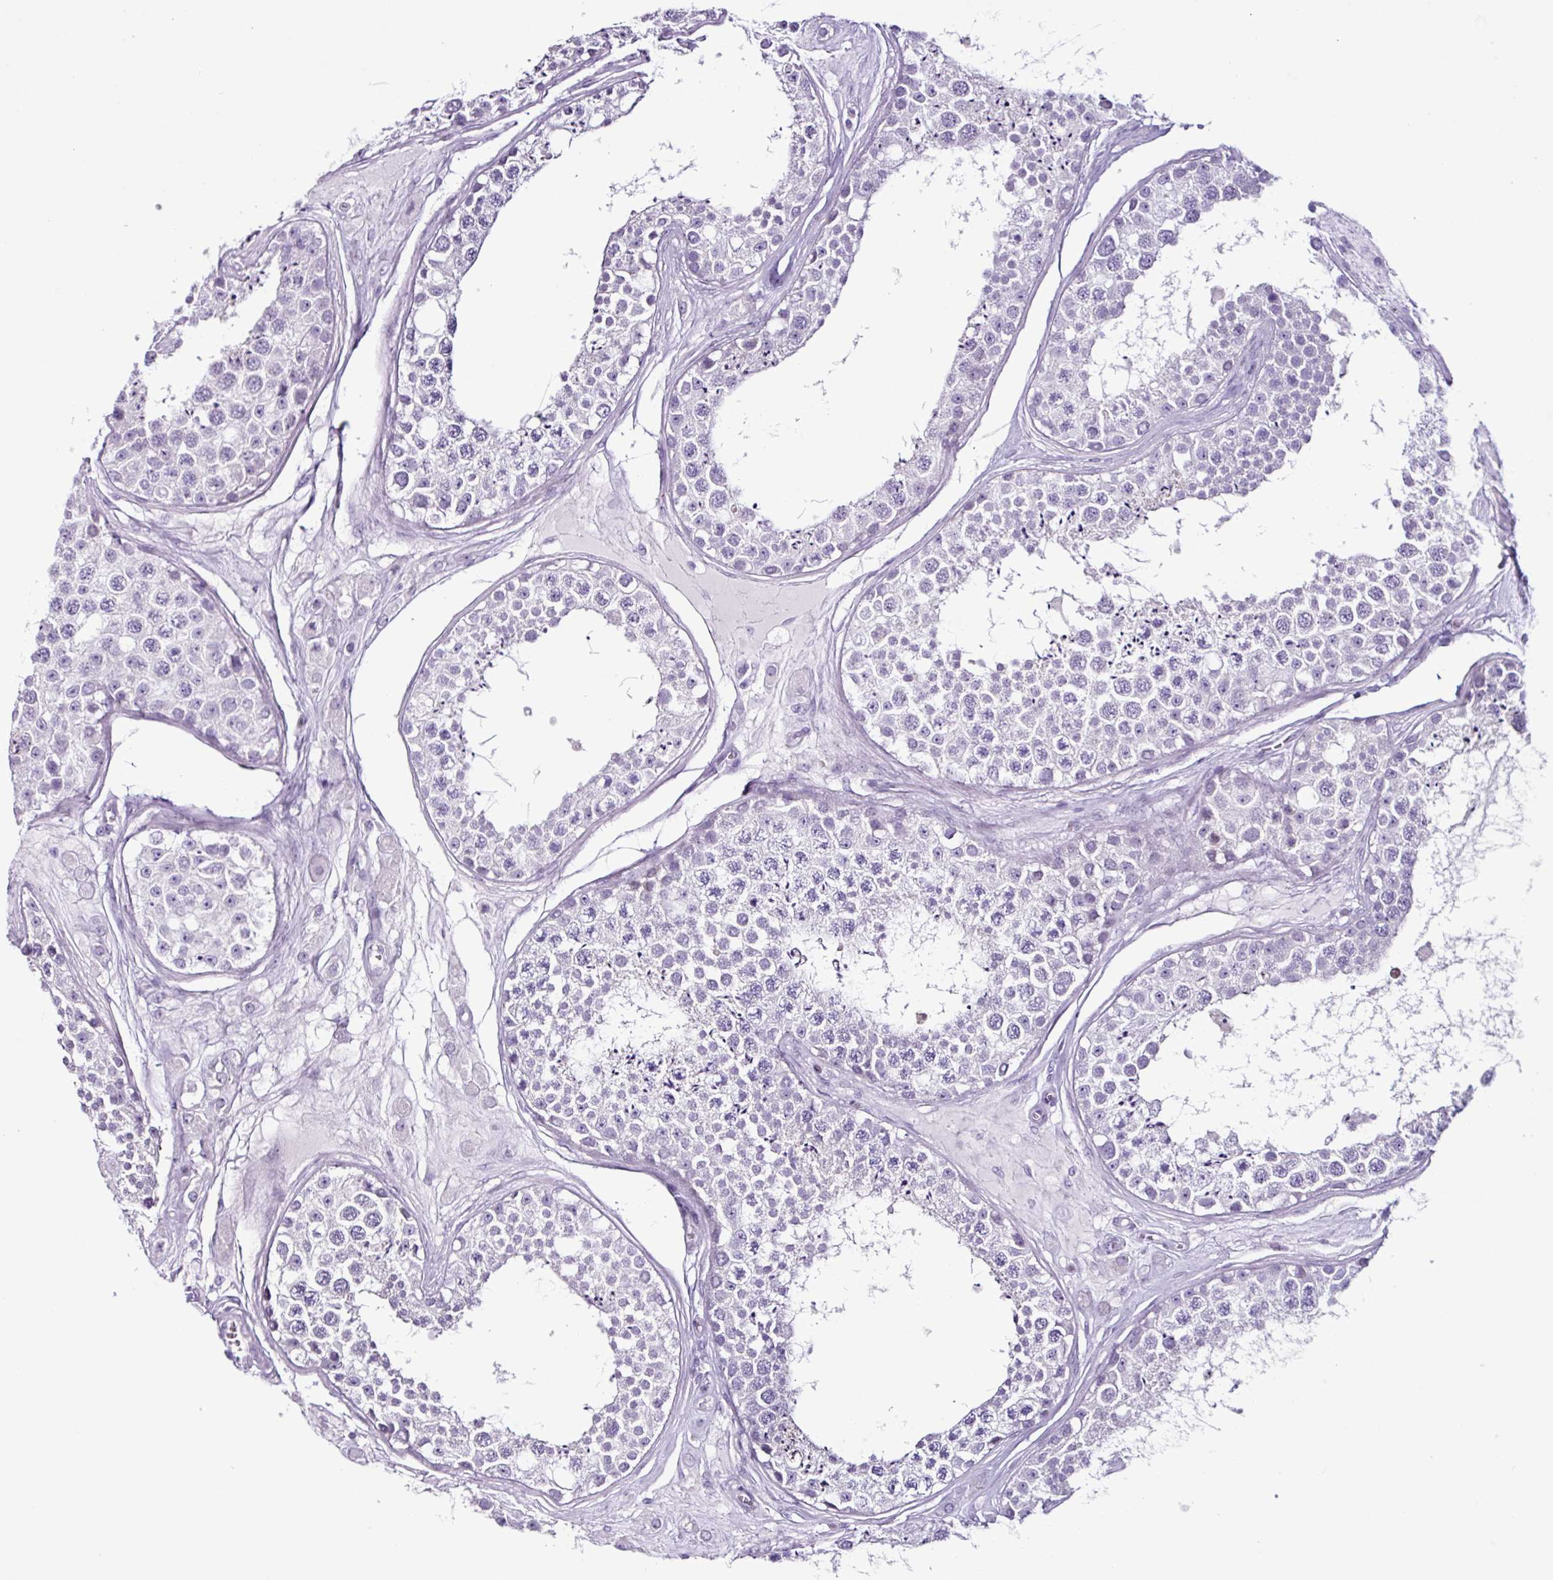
{"staining": {"intensity": "negative", "quantity": "none", "location": "none"}, "tissue": "testis", "cell_type": "Cells in seminiferous ducts", "image_type": "normal", "snomed": [{"axis": "morphology", "description": "Normal tissue, NOS"}, {"axis": "topography", "description": "Testis"}], "caption": "The photomicrograph demonstrates no staining of cells in seminiferous ducts in benign testis. The staining was performed using DAB to visualize the protein expression in brown, while the nuclei were stained in blue with hematoxylin (Magnification: 20x).", "gene": "TMEM178A", "patient": {"sex": "male", "age": 25}}